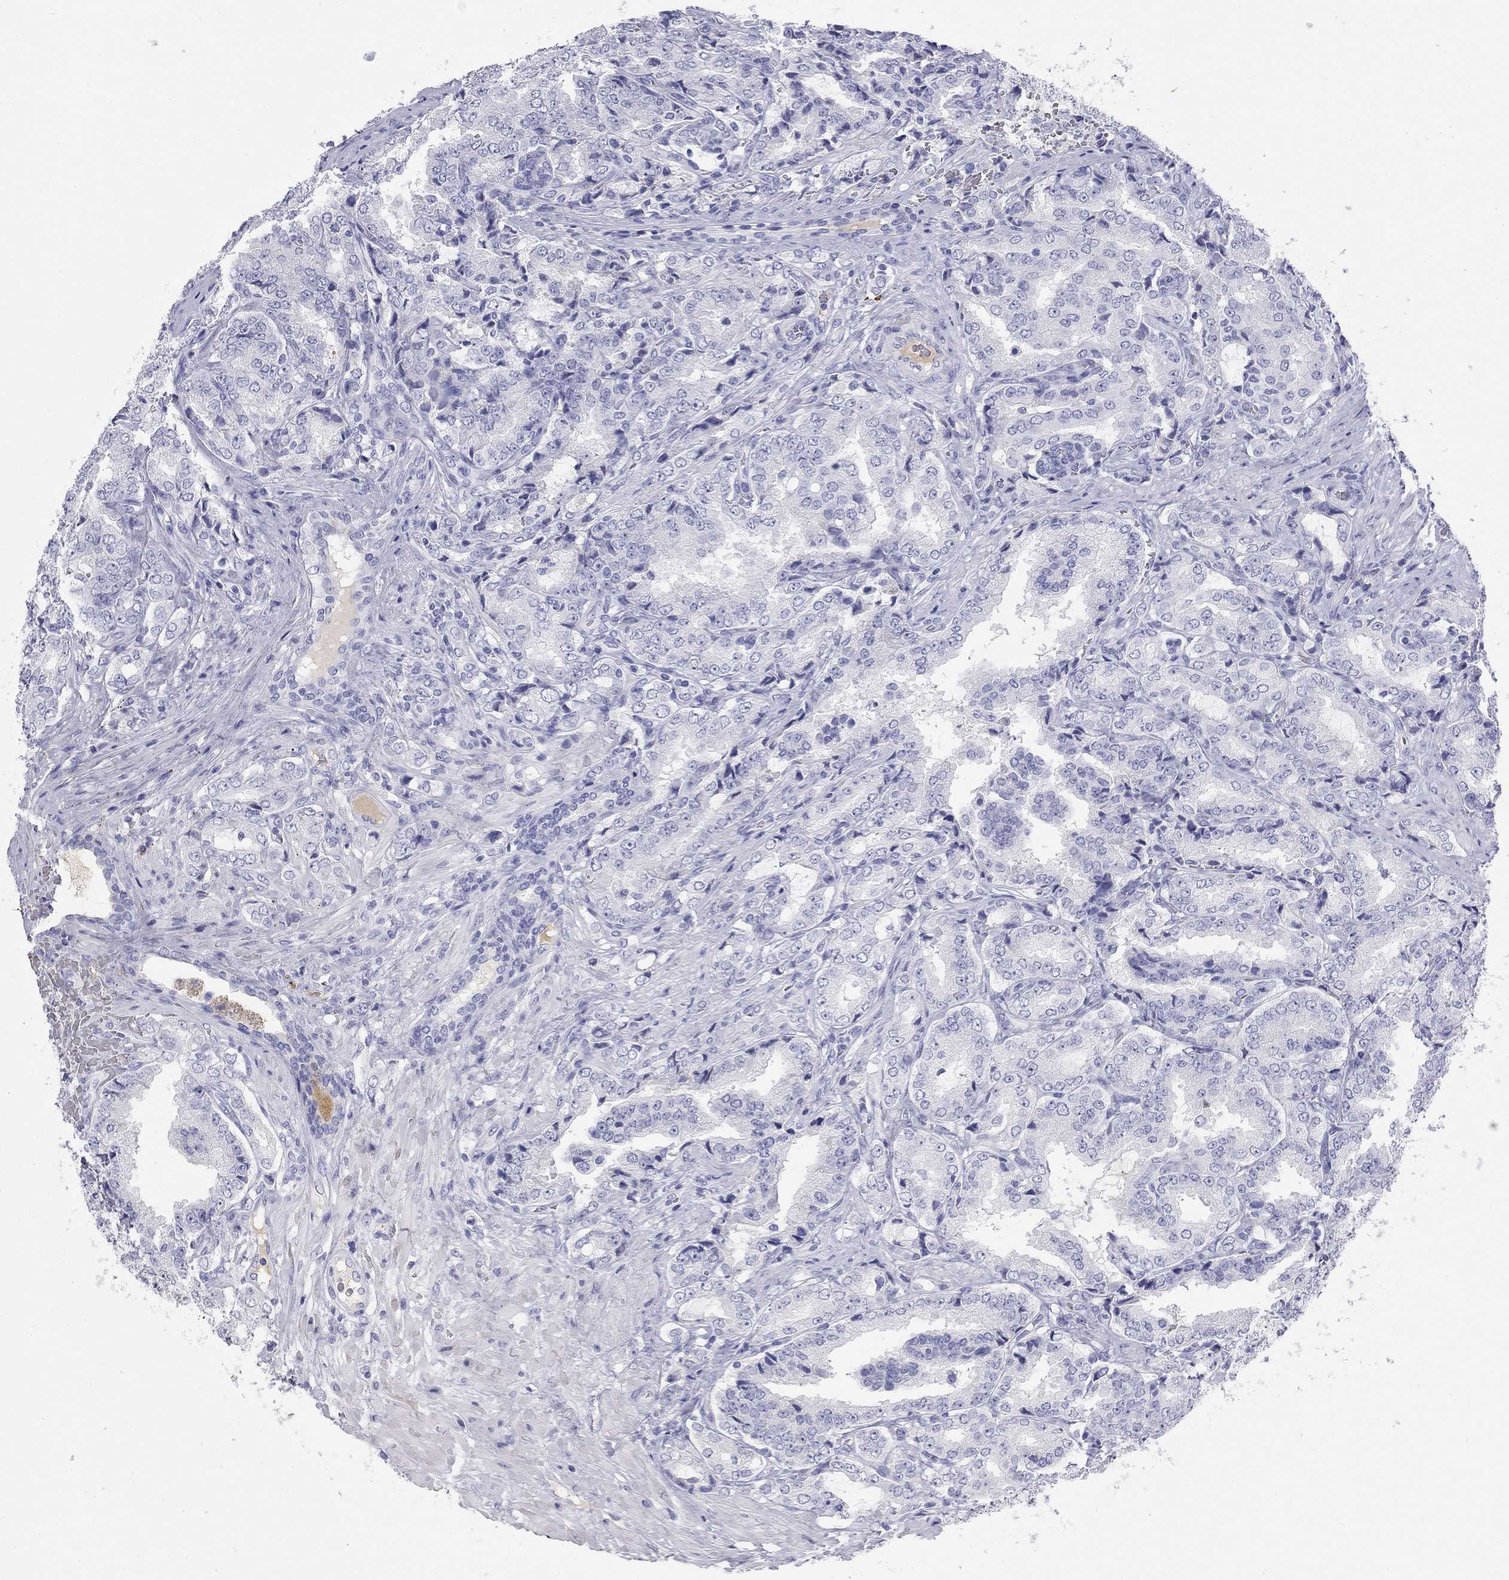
{"staining": {"intensity": "negative", "quantity": "none", "location": "none"}, "tissue": "prostate cancer", "cell_type": "Tumor cells", "image_type": "cancer", "snomed": [{"axis": "morphology", "description": "Adenocarcinoma, NOS"}, {"axis": "topography", "description": "Prostate"}], "caption": "High power microscopy image of an immunohistochemistry photomicrograph of adenocarcinoma (prostate), revealing no significant expression in tumor cells.", "gene": "PHOX2B", "patient": {"sex": "male", "age": 65}}